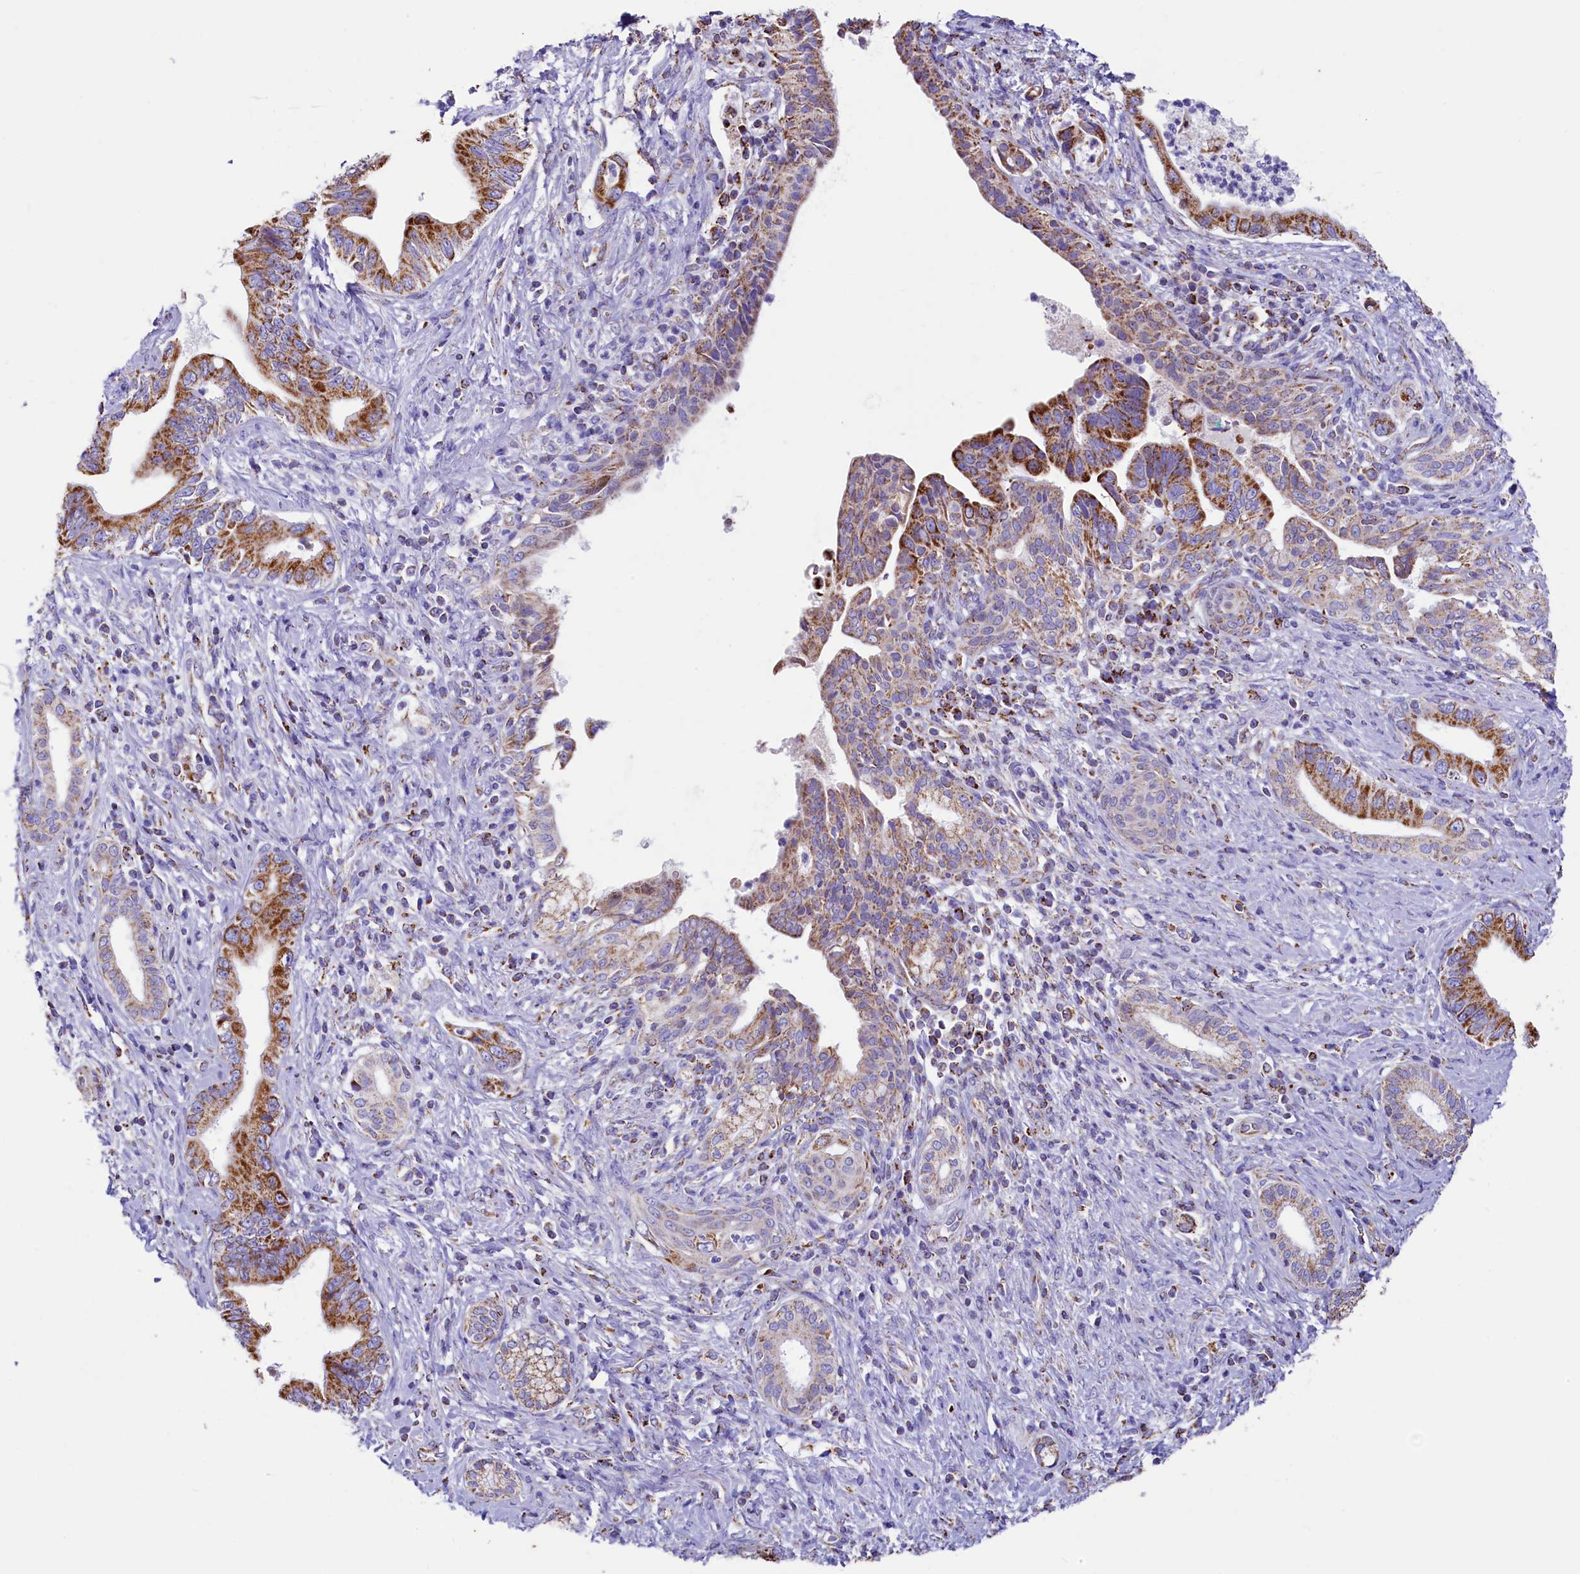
{"staining": {"intensity": "moderate", "quantity": ">75%", "location": "cytoplasmic/membranous"}, "tissue": "pancreatic cancer", "cell_type": "Tumor cells", "image_type": "cancer", "snomed": [{"axis": "morphology", "description": "Adenocarcinoma, NOS"}, {"axis": "topography", "description": "Pancreas"}], "caption": "High-power microscopy captured an immunohistochemistry photomicrograph of pancreatic cancer (adenocarcinoma), revealing moderate cytoplasmic/membranous staining in about >75% of tumor cells. (DAB IHC, brown staining for protein, blue staining for nuclei).", "gene": "IDH3A", "patient": {"sex": "female", "age": 55}}